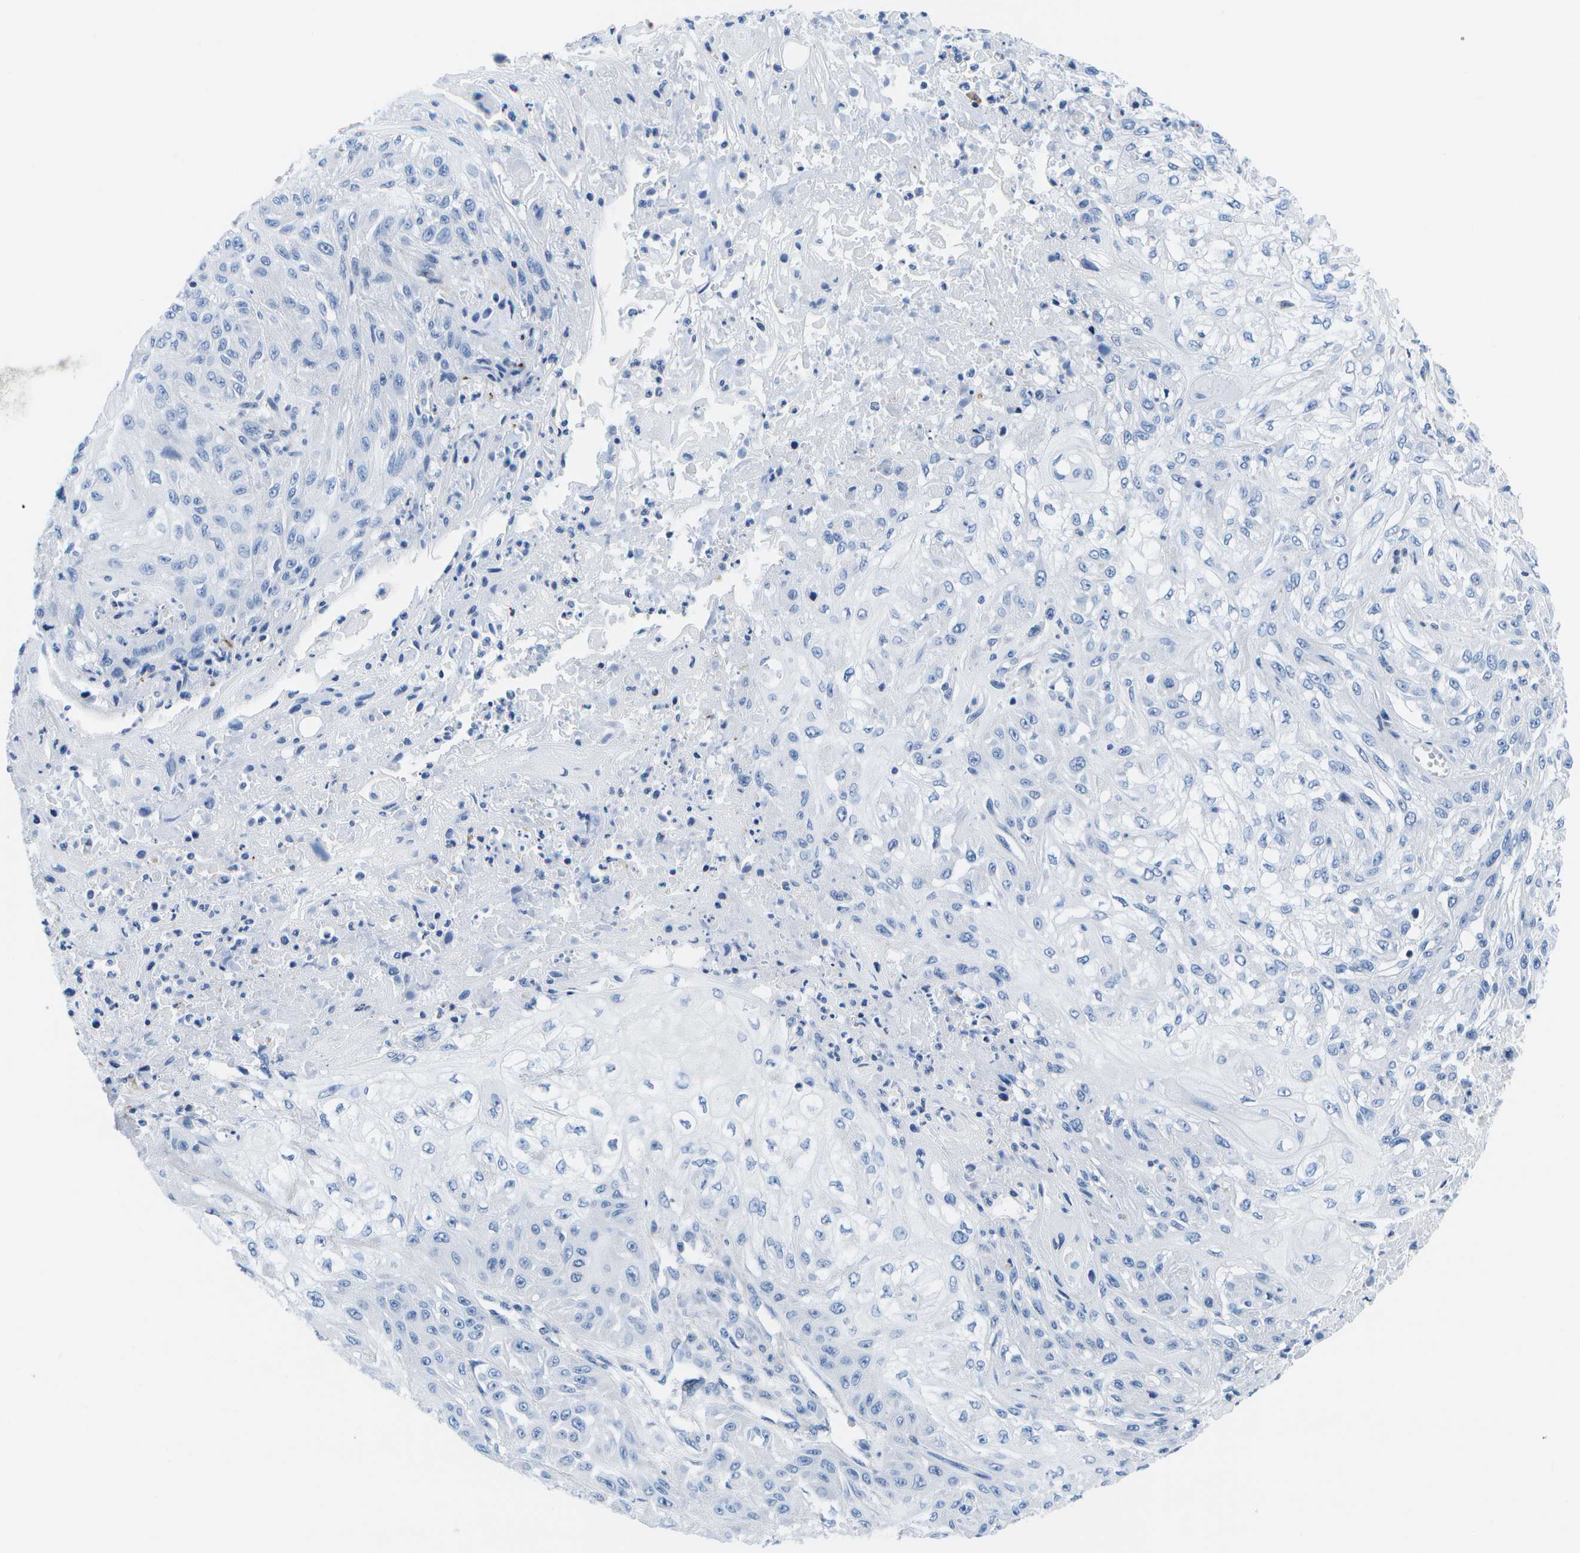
{"staining": {"intensity": "negative", "quantity": "none", "location": "none"}, "tissue": "skin cancer", "cell_type": "Tumor cells", "image_type": "cancer", "snomed": [{"axis": "morphology", "description": "Squamous cell carcinoma, NOS"}, {"axis": "morphology", "description": "Squamous cell carcinoma, metastatic, NOS"}, {"axis": "topography", "description": "Skin"}, {"axis": "topography", "description": "Lymph node"}], "caption": "Image shows no protein positivity in tumor cells of squamous cell carcinoma (skin) tissue.", "gene": "ADGRG6", "patient": {"sex": "male", "age": 75}}